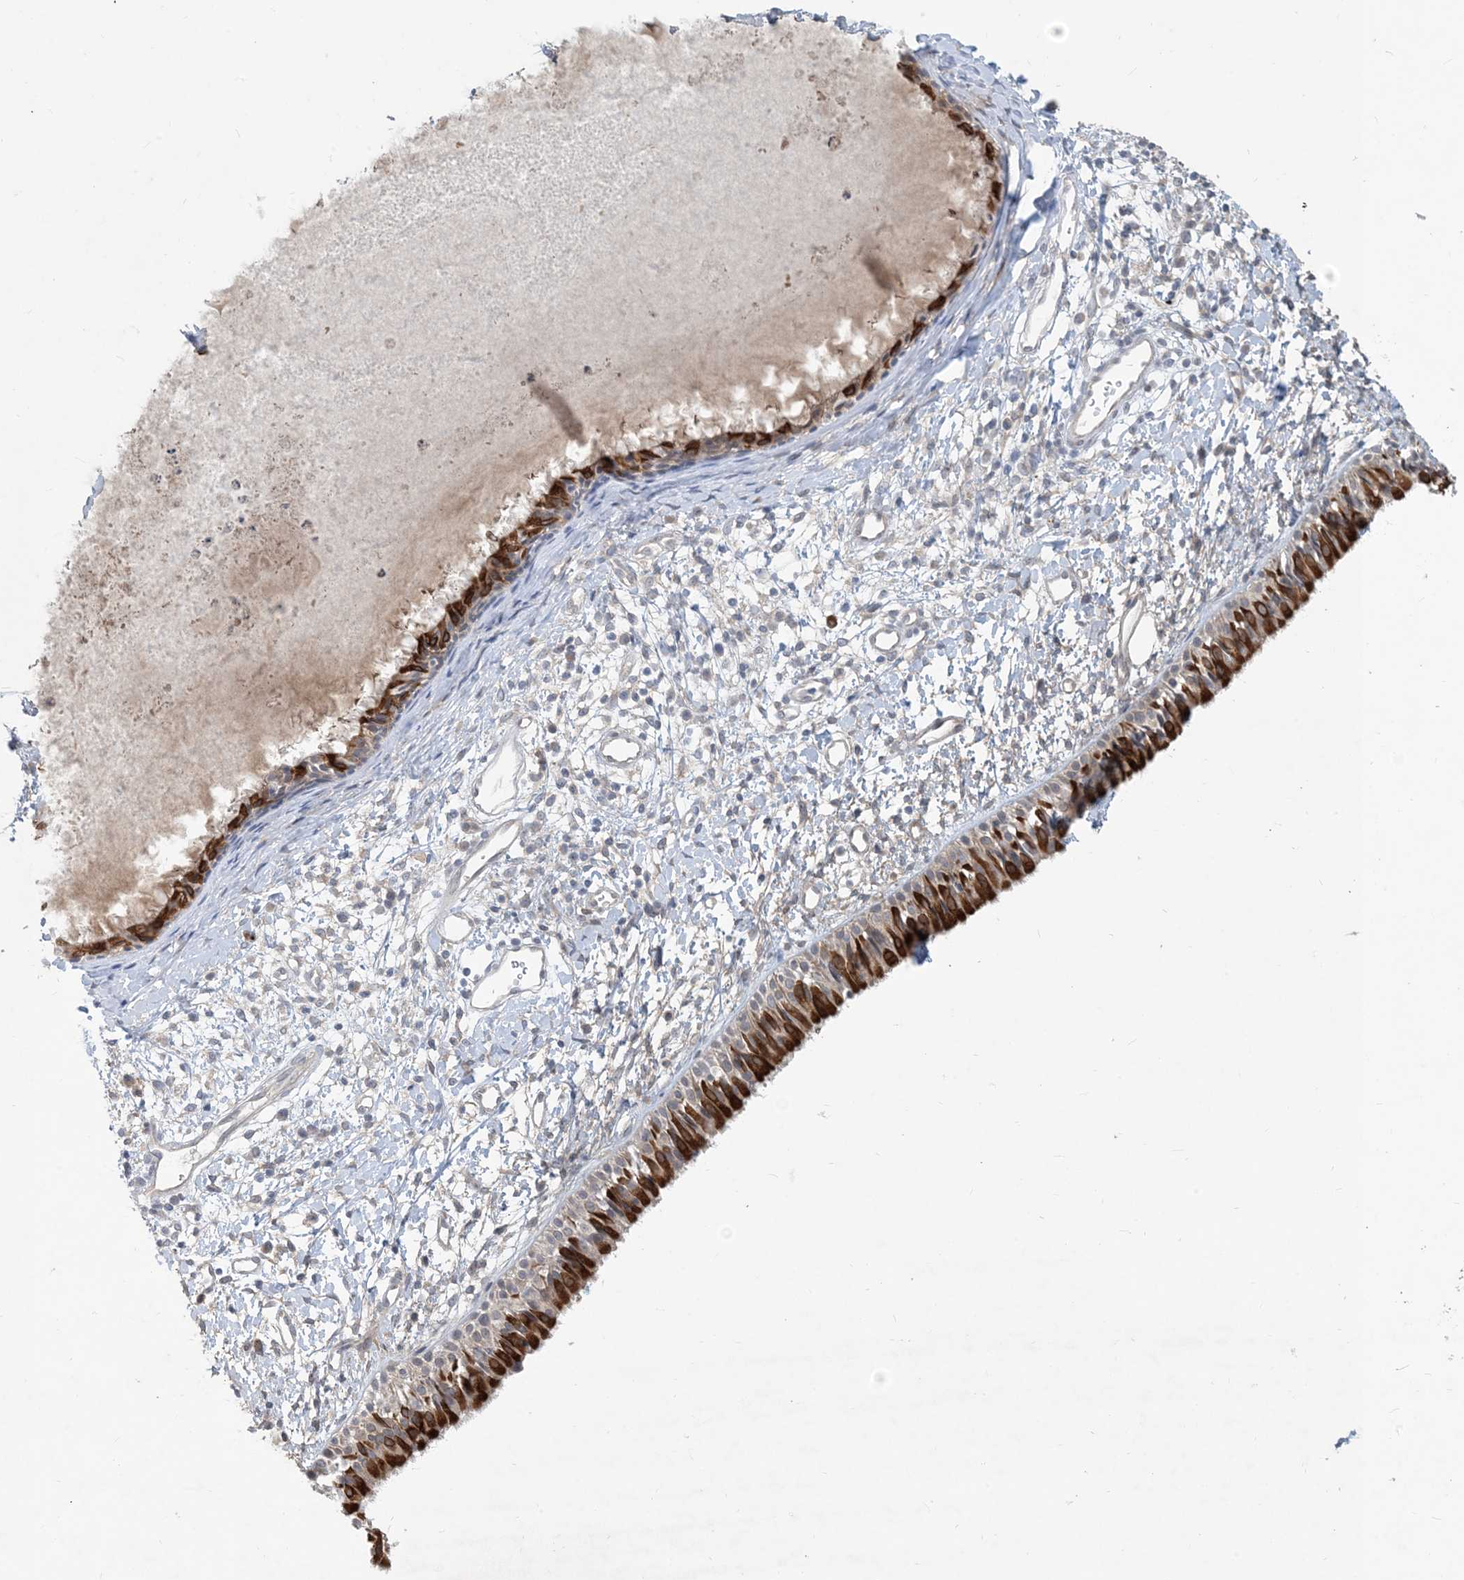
{"staining": {"intensity": "strong", "quantity": "25%-75%", "location": "cytoplasmic/membranous"}, "tissue": "nasopharynx", "cell_type": "Respiratory epithelial cells", "image_type": "normal", "snomed": [{"axis": "morphology", "description": "Normal tissue, NOS"}, {"axis": "topography", "description": "Nasopharynx"}], "caption": "An image of human nasopharynx stained for a protein exhibits strong cytoplasmic/membranous brown staining in respiratory epithelial cells. (brown staining indicates protein expression, while blue staining denotes nuclei).", "gene": "CDS1", "patient": {"sex": "male", "age": 22}}